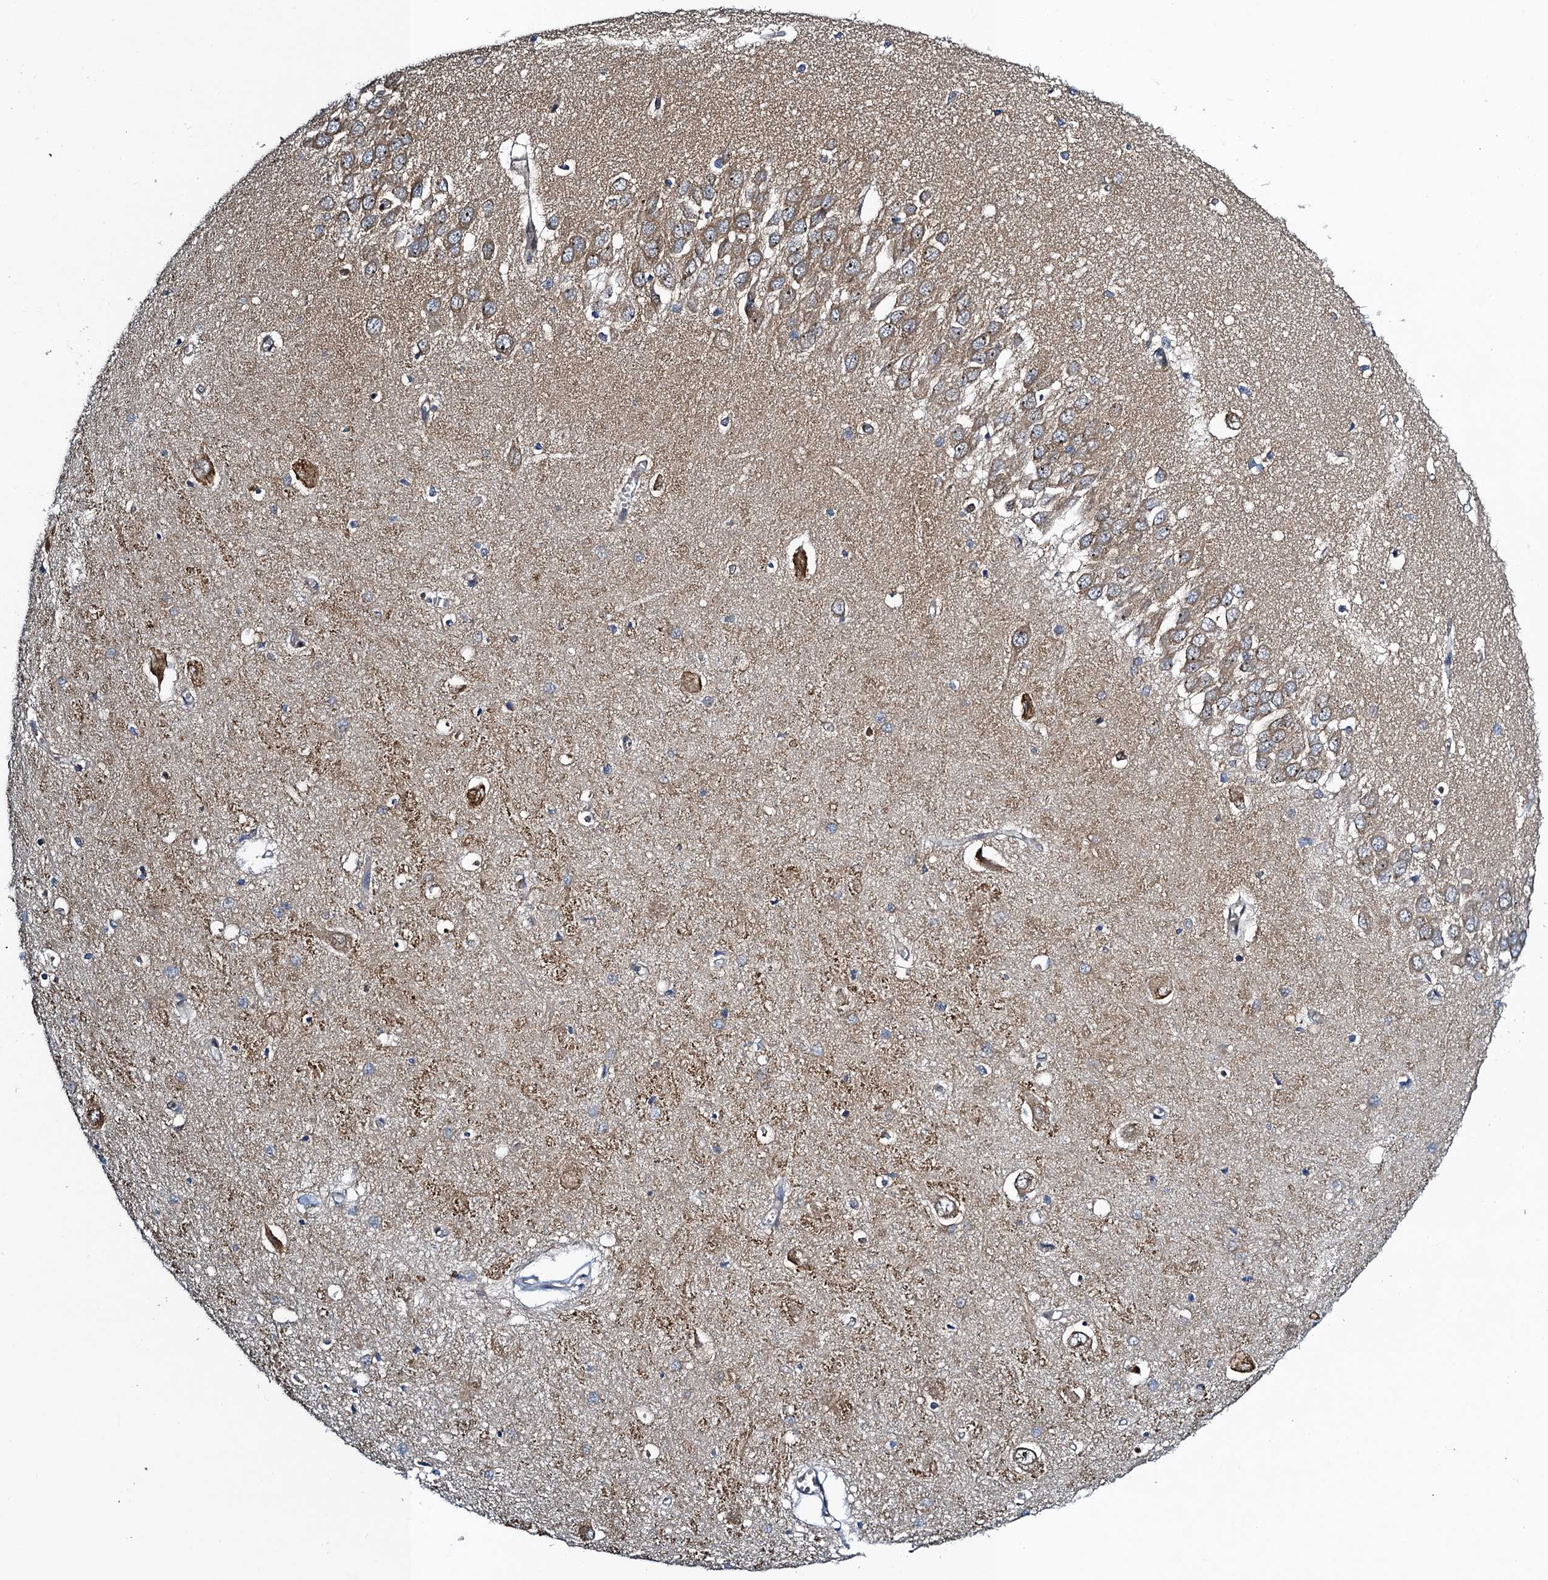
{"staining": {"intensity": "weak", "quantity": "<25%", "location": "cytoplasmic/membranous"}, "tissue": "hippocampus", "cell_type": "Glial cells", "image_type": "normal", "snomed": [{"axis": "morphology", "description": "Normal tissue, NOS"}, {"axis": "topography", "description": "Hippocampus"}], "caption": "Hippocampus was stained to show a protein in brown. There is no significant positivity in glial cells. The staining is performed using DAB brown chromogen with nuclei counter-stained in using hematoxylin.", "gene": "MDM1", "patient": {"sex": "male", "age": 70}}